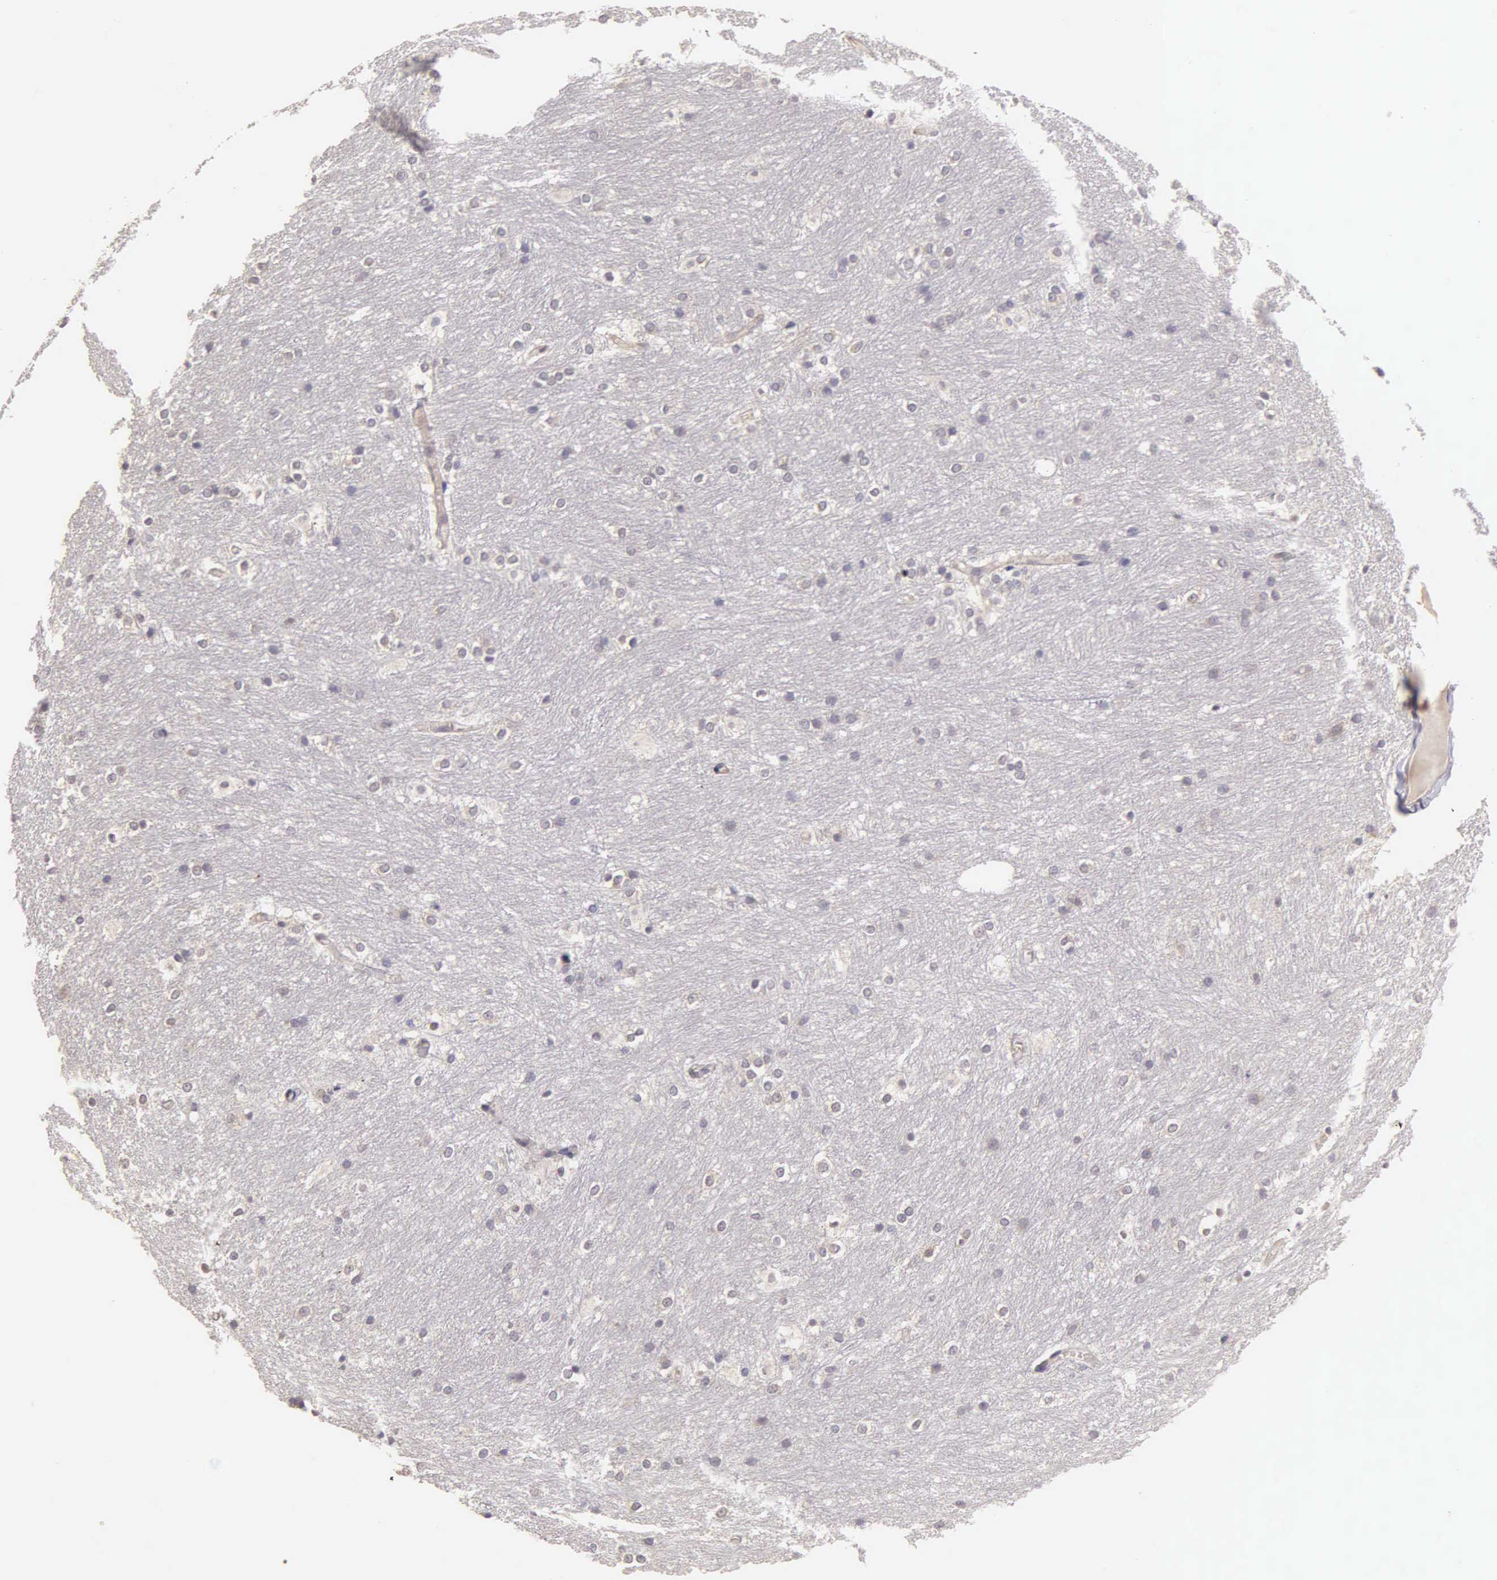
{"staining": {"intensity": "negative", "quantity": "none", "location": "none"}, "tissue": "caudate", "cell_type": "Glial cells", "image_type": "normal", "snomed": [{"axis": "morphology", "description": "Normal tissue, NOS"}, {"axis": "topography", "description": "Lateral ventricle wall"}], "caption": "DAB (3,3'-diaminobenzidine) immunohistochemical staining of normal human caudate demonstrates no significant staining in glial cells. (DAB immunohistochemistry with hematoxylin counter stain).", "gene": "ESR1", "patient": {"sex": "female", "age": 19}}